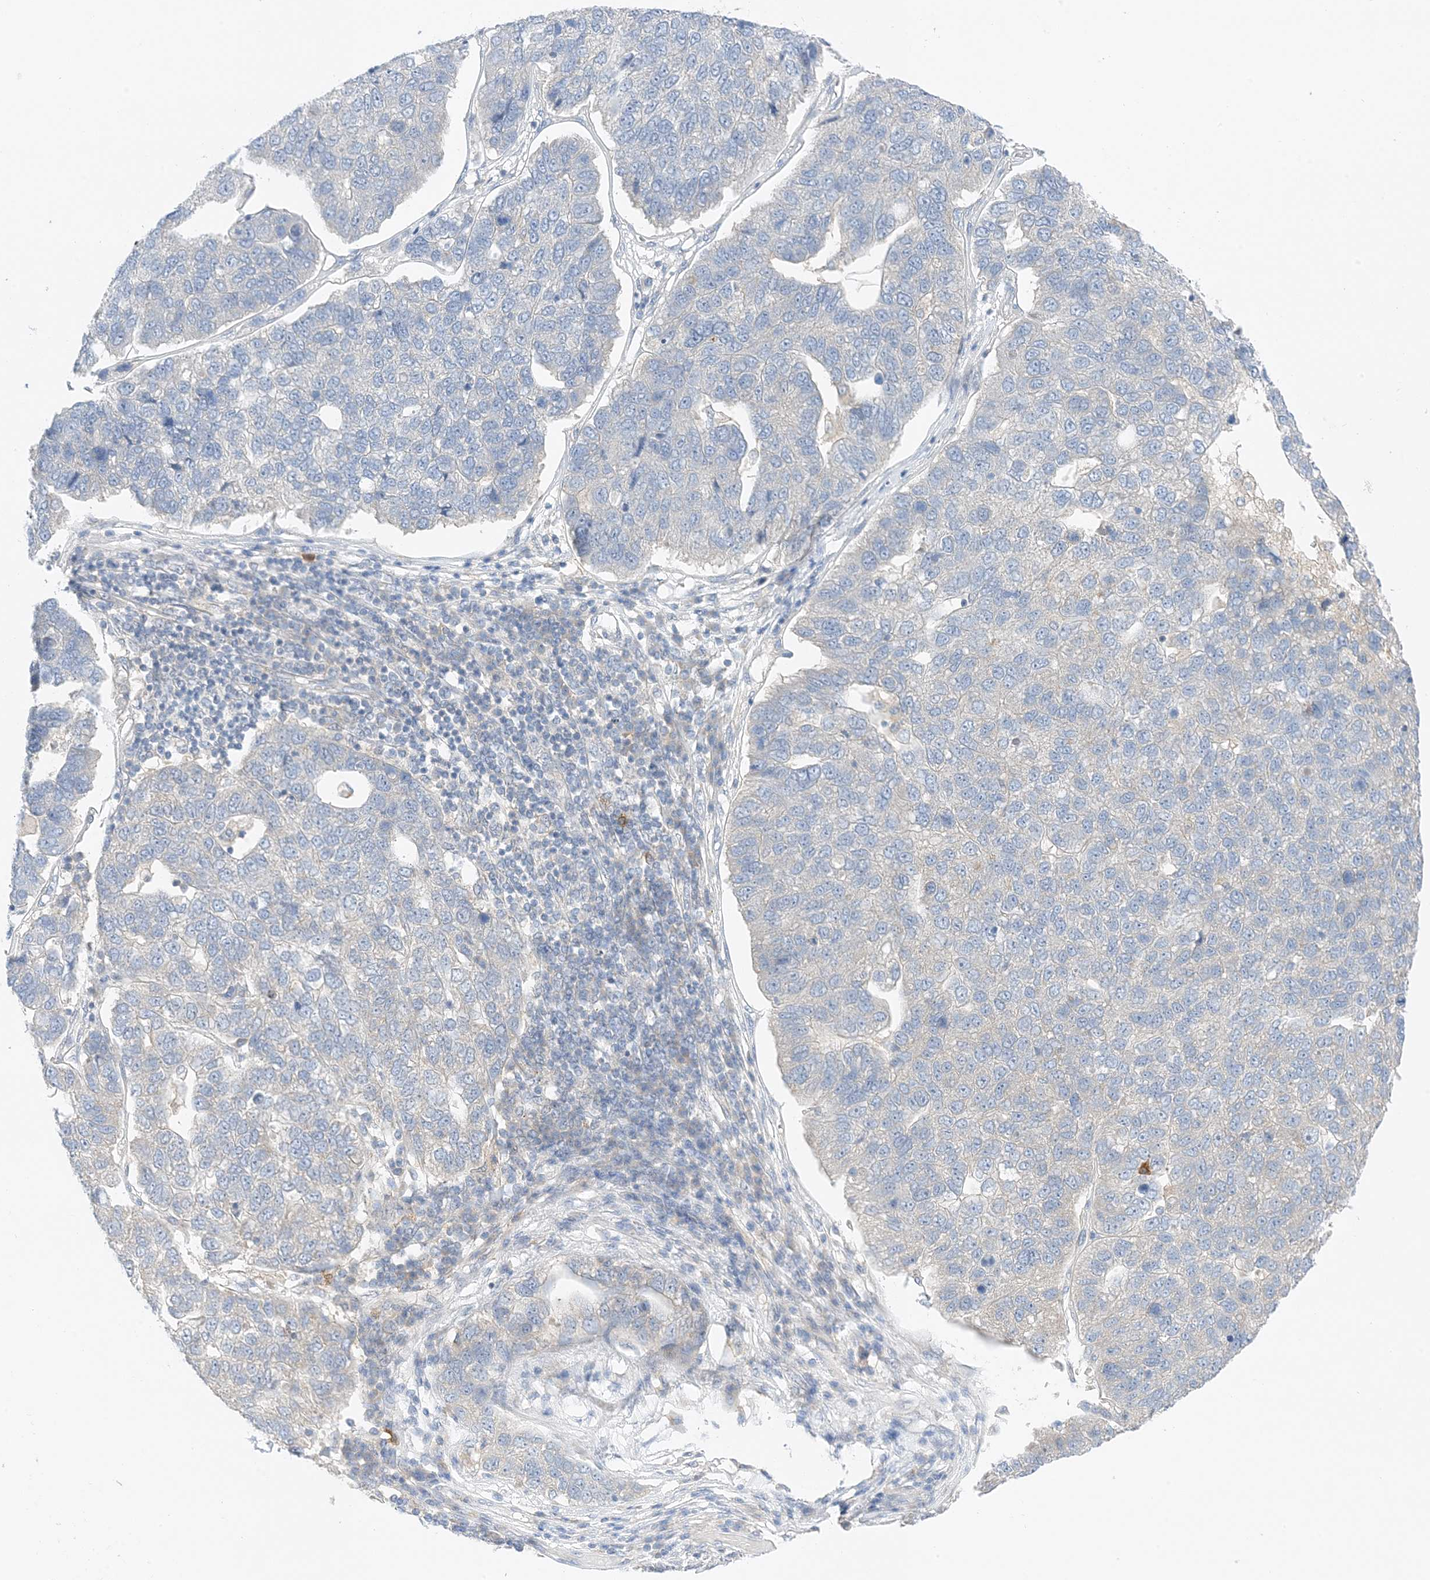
{"staining": {"intensity": "negative", "quantity": "none", "location": "none"}, "tissue": "pancreatic cancer", "cell_type": "Tumor cells", "image_type": "cancer", "snomed": [{"axis": "morphology", "description": "Adenocarcinoma, NOS"}, {"axis": "topography", "description": "Pancreas"}], "caption": "Immunohistochemistry image of neoplastic tissue: pancreatic adenocarcinoma stained with DAB (3,3'-diaminobenzidine) shows no significant protein positivity in tumor cells.", "gene": "KIFBP", "patient": {"sex": "female", "age": 61}}